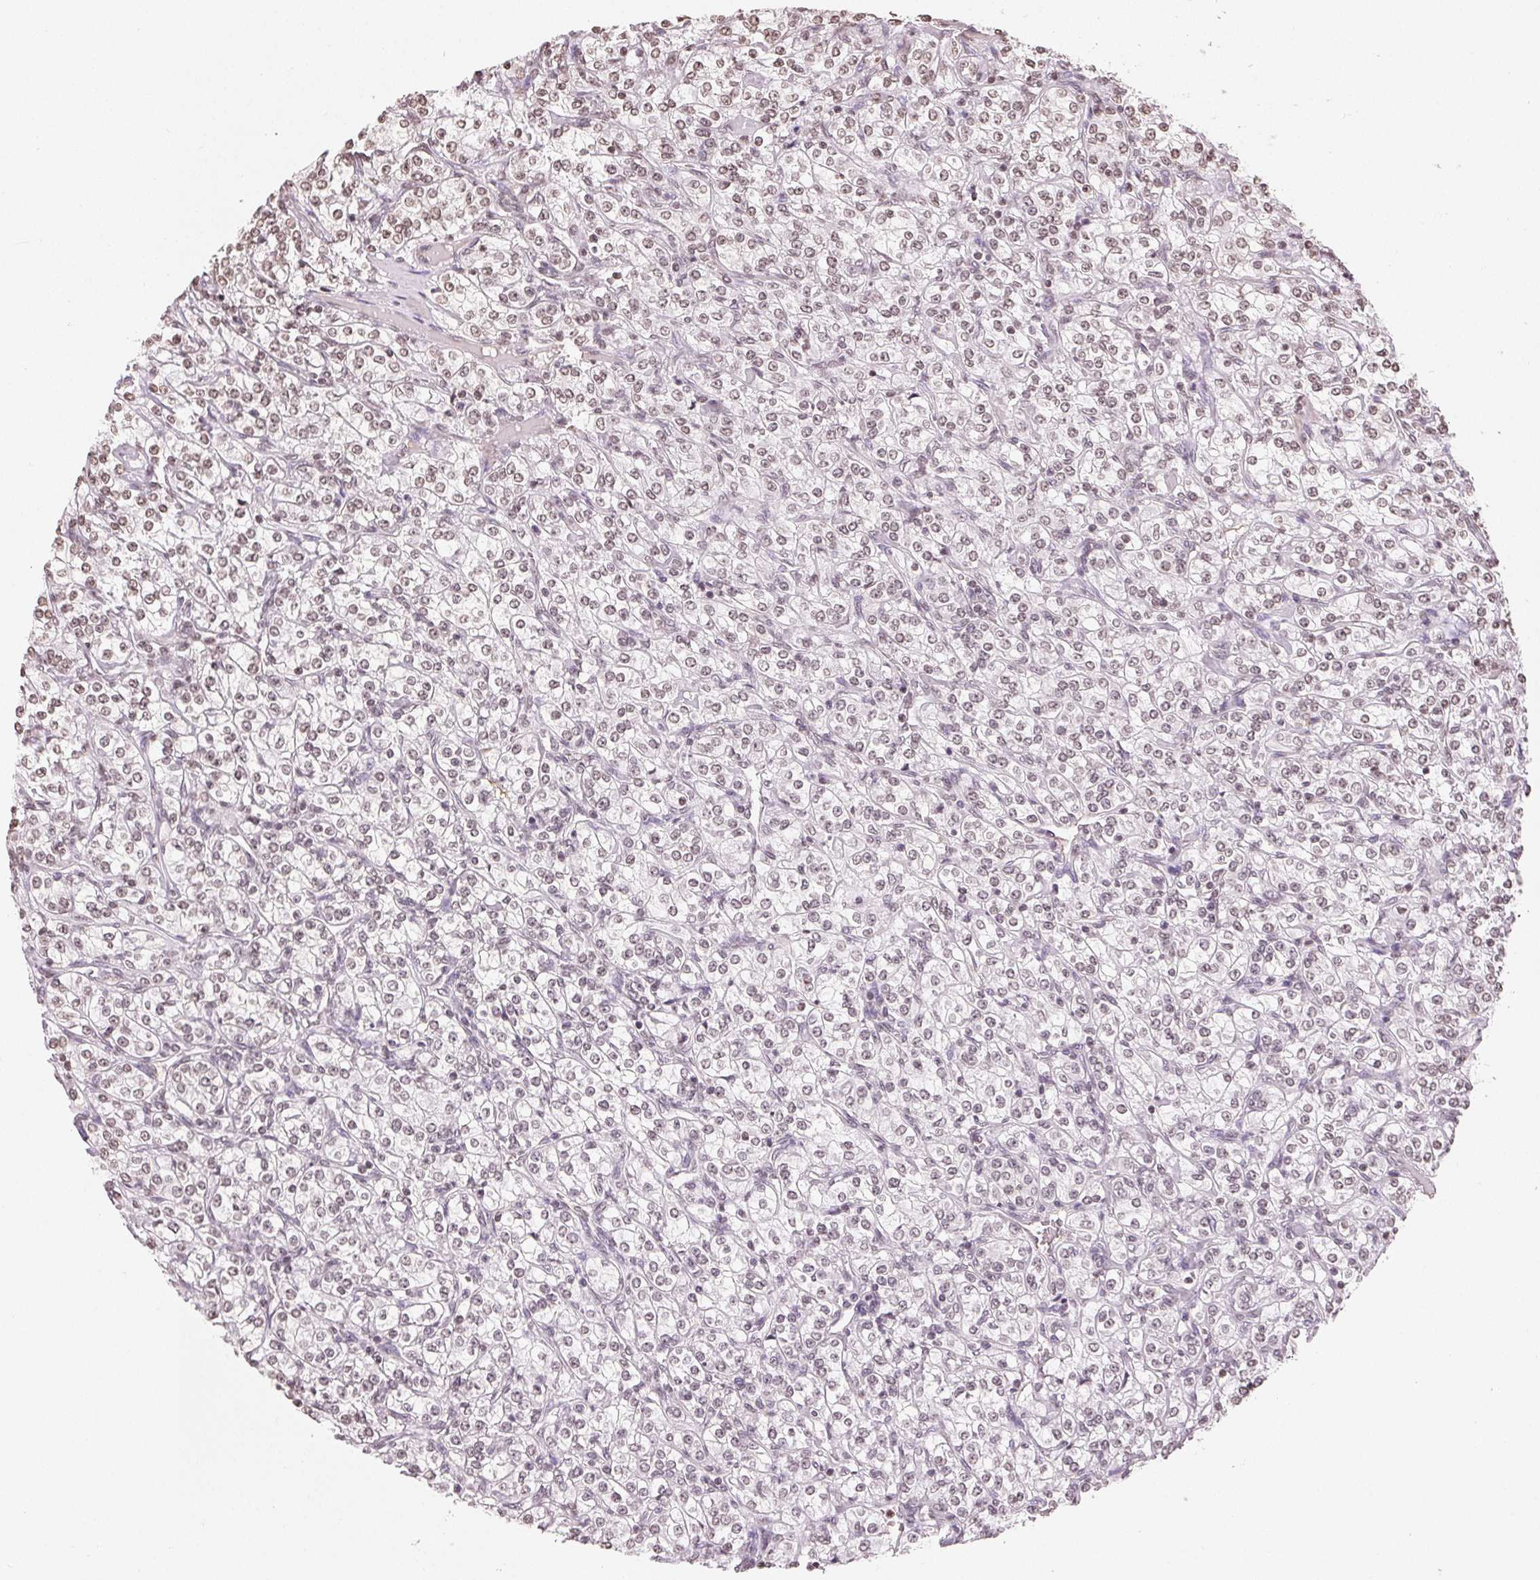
{"staining": {"intensity": "weak", "quantity": "25%-75%", "location": "nuclear"}, "tissue": "renal cancer", "cell_type": "Tumor cells", "image_type": "cancer", "snomed": [{"axis": "morphology", "description": "Adenocarcinoma, NOS"}, {"axis": "topography", "description": "Kidney"}], "caption": "About 25%-75% of tumor cells in adenocarcinoma (renal) demonstrate weak nuclear protein expression as visualized by brown immunohistochemical staining.", "gene": "TBP", "patient": {"sex": "male", "age": 77}}